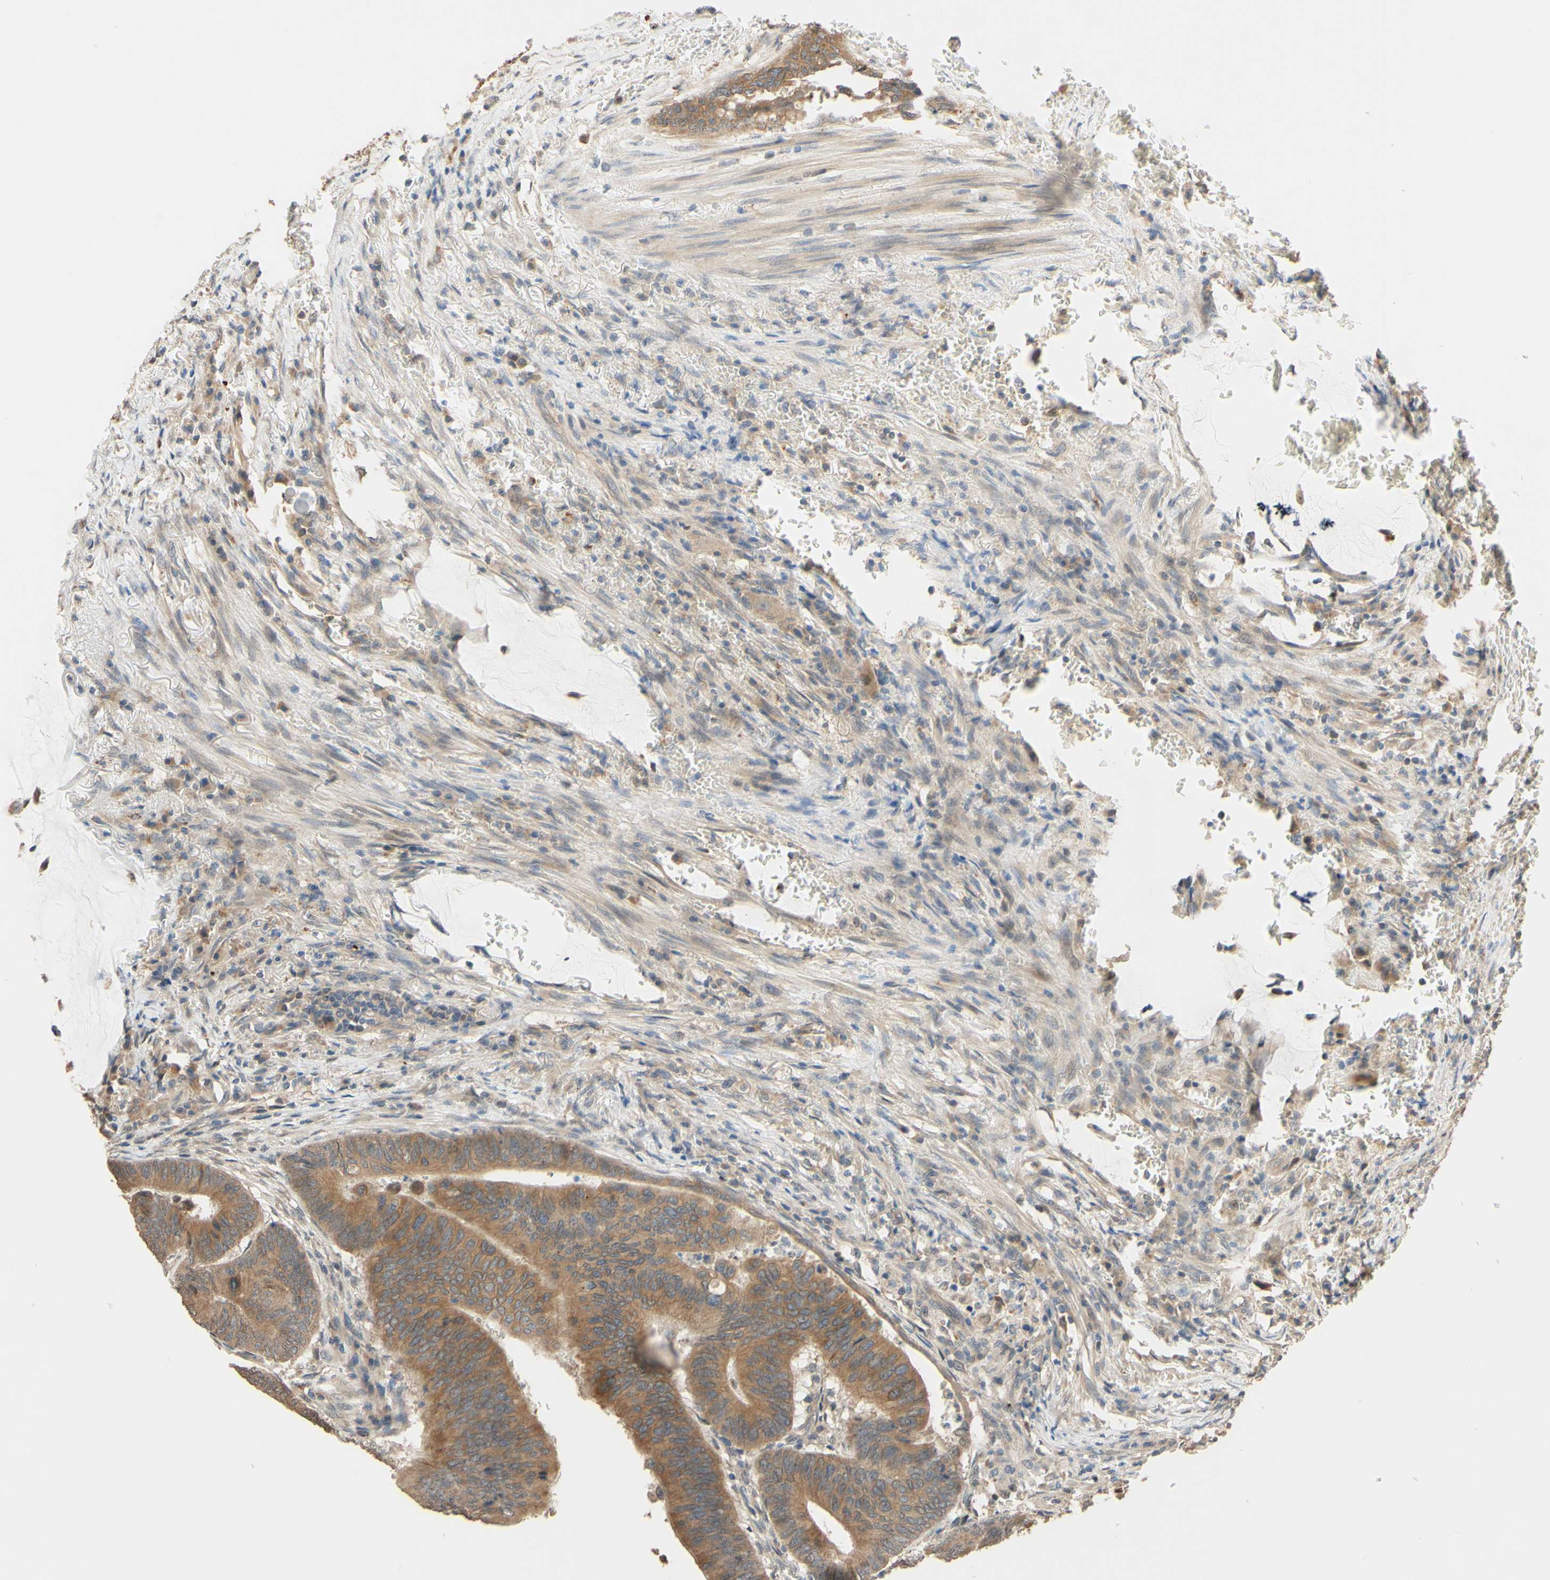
{"staining": {"intensity": "moderate", "quantity": ">75%", "location": "cytoplasmic/membranous"}, "tissue": "colorectal cancer", "cell_type": "Tumor cells", "image_type": "cancer", "snomed": [{"axis": "morphology", "description": "Normal tissue, NOS"}, {"axis": "morphology", "description": "Adenocarcinoma, NOS"}, {"axis": "topography", "description": "Rectum"}, {"axis": "topography", "description": "Peripheral nerve tissue"}], "caption": "Colorectal adenocarcinoma stained with immunohistochemistry displays moderate cytoplasmic/membranous expression in about >75% of tumor cells.", "gene": "SMIM19", "patient": {"sex": "male", "age": 92}}